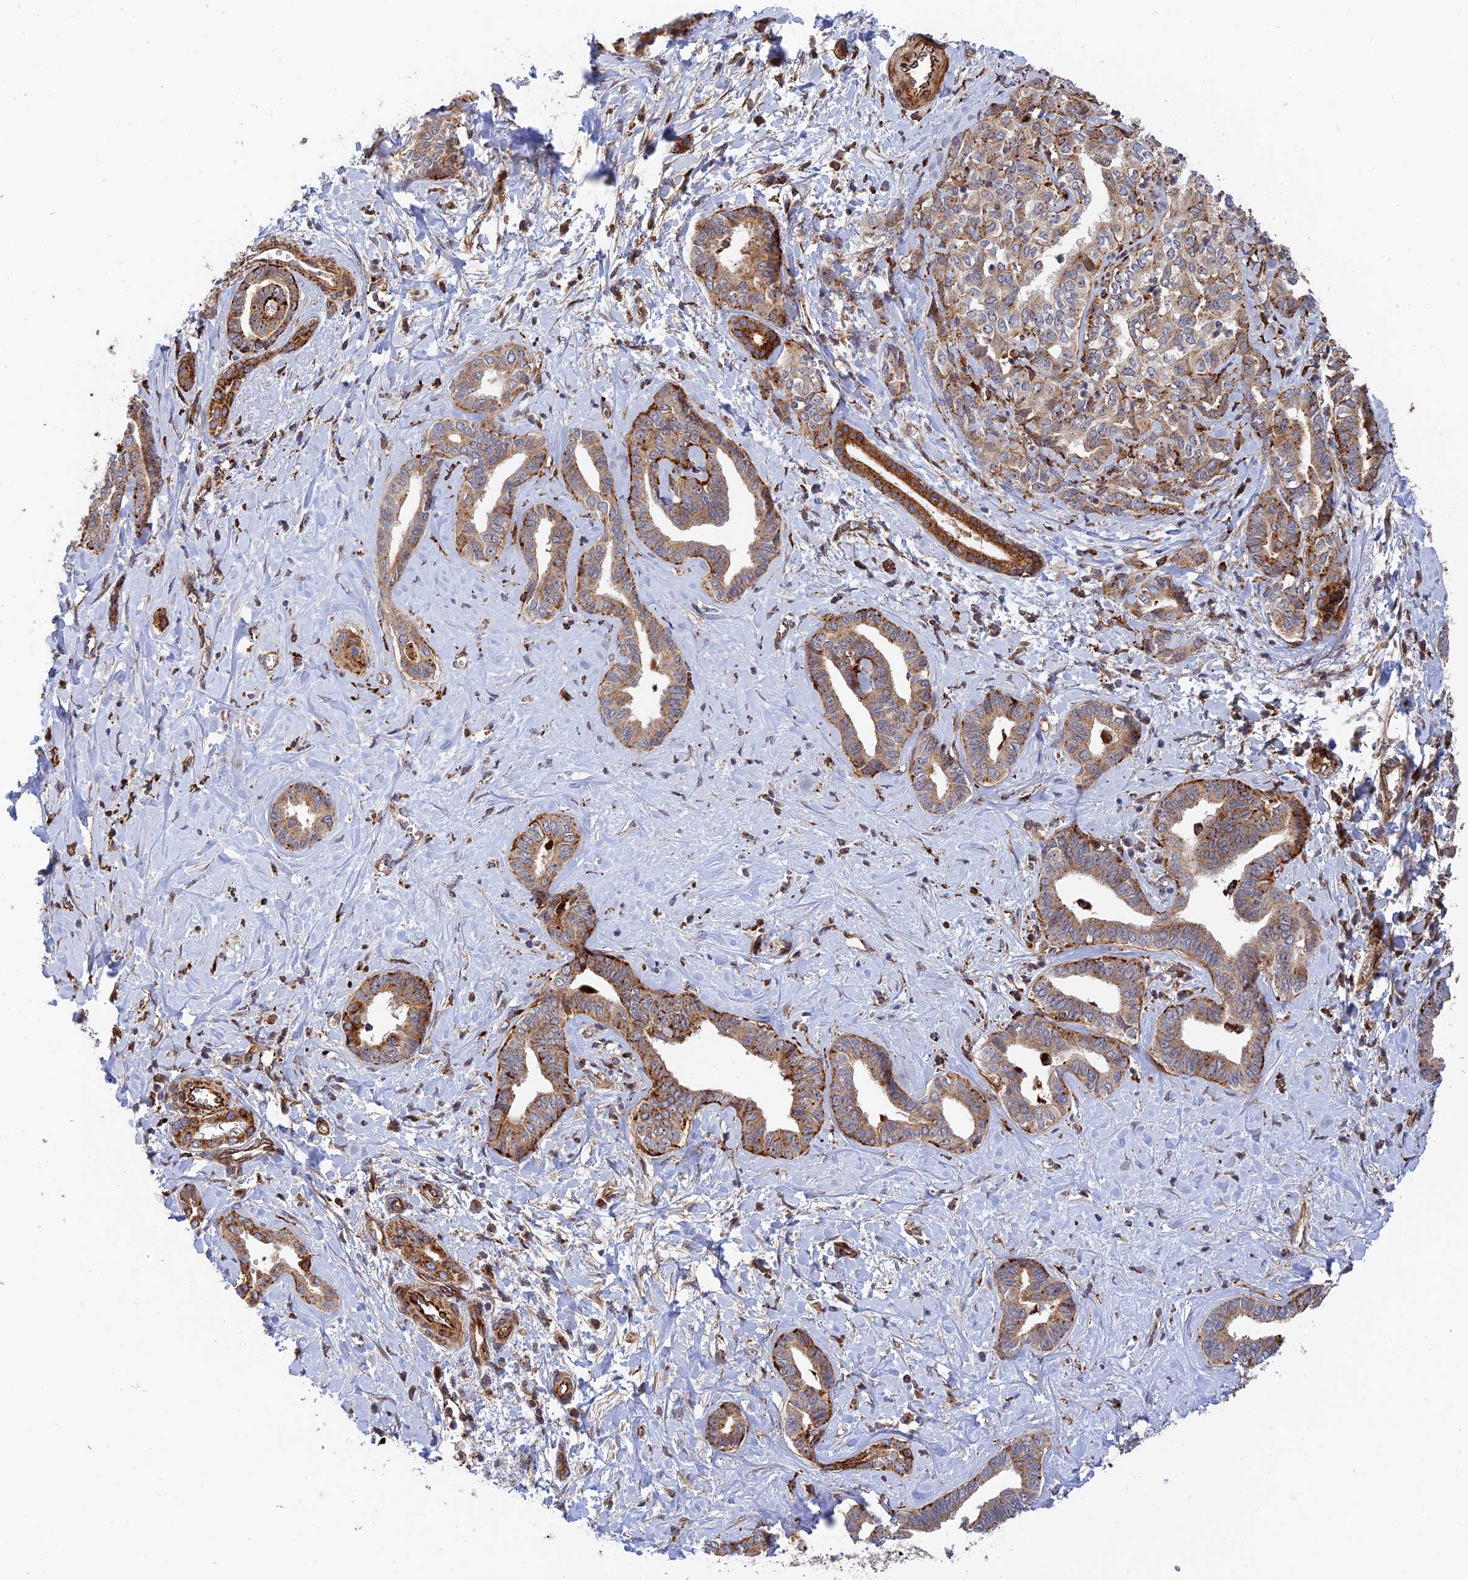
{"staining": {"intensity": "moderate", "quantity": ">75%", "location": "cytoplasmic/membranous"}, "tissue": "liver cancer", "cell_type": "Tumor cells", "image_type": "cancer", "snomed": [{"axis": "morphology", "description": "Cholangiocarcinoma"}, {"axis": "topography", "description": "Liver"}], "caption": "This micrograph demonstrates IHC staining of human liver cancer, with medium moderate cytoplasmic/membranous expression in approximately >75% of tumor cells.", "gene": "PPP2R3C", "patient": {"sex": "female", "age": 77}}